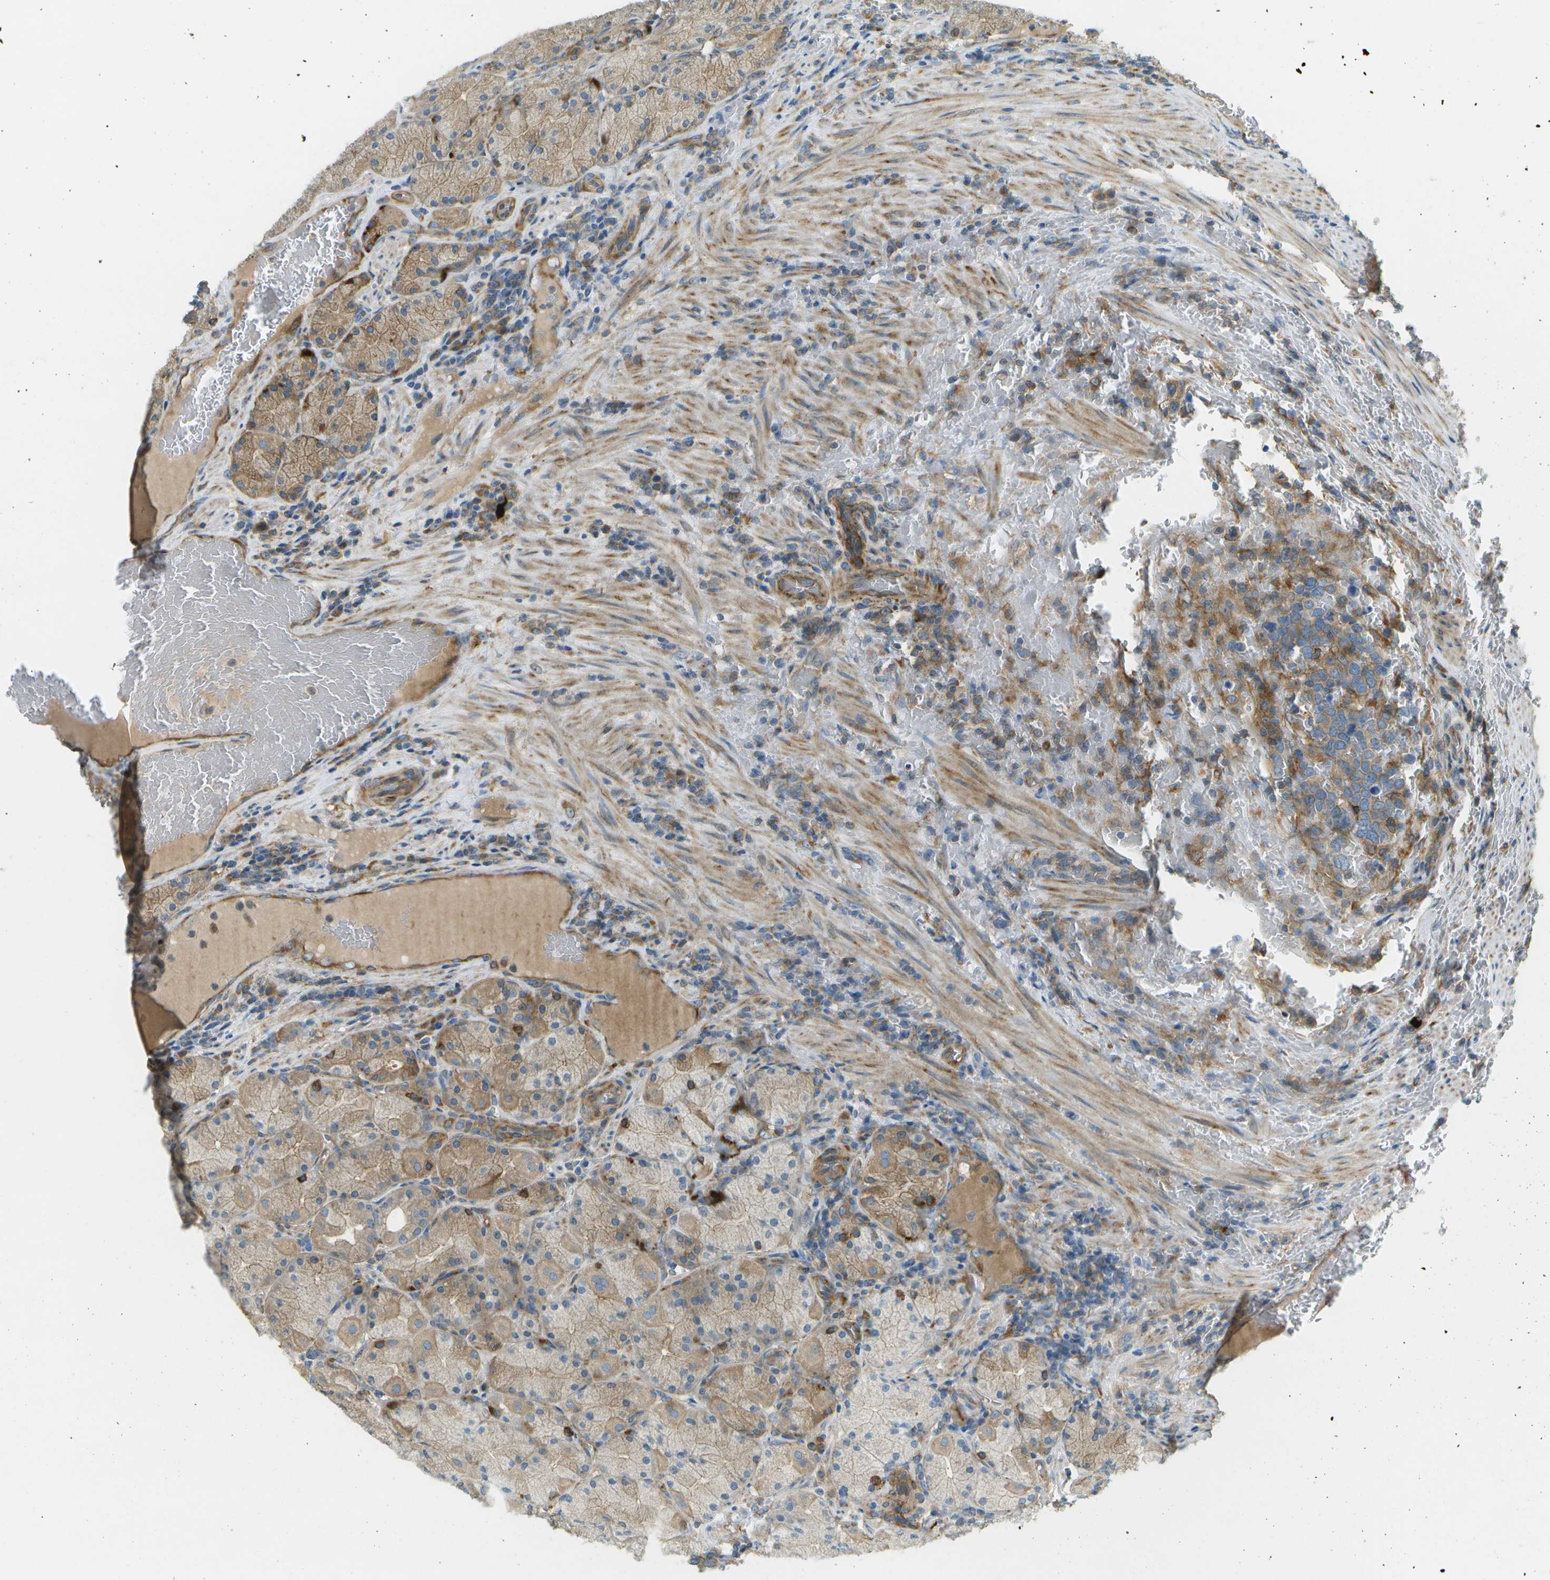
{"staining": {"intensity": "strong", "quantity": "<25%", "location": "cytoplasmic/membranous"}, "tissue": "stomach", "cell_type": "Glandular cells", "image_type": "normal", "snomed": [{"axis": "morphology", "description": "Normal tissue, NOS"}, {"axis": "morphology", "description": "Carcinoid, malignant, NOS"}, {"axis": "topography", "description": "Stomach, upper"}], "caption": "Protein expression analysis of normal human stomach reveals strong cytoplasmic/membranous staining in about <25% of glandular cells.", "gene": "WNK2", "patient": {"sex": "male", "age": 39}}